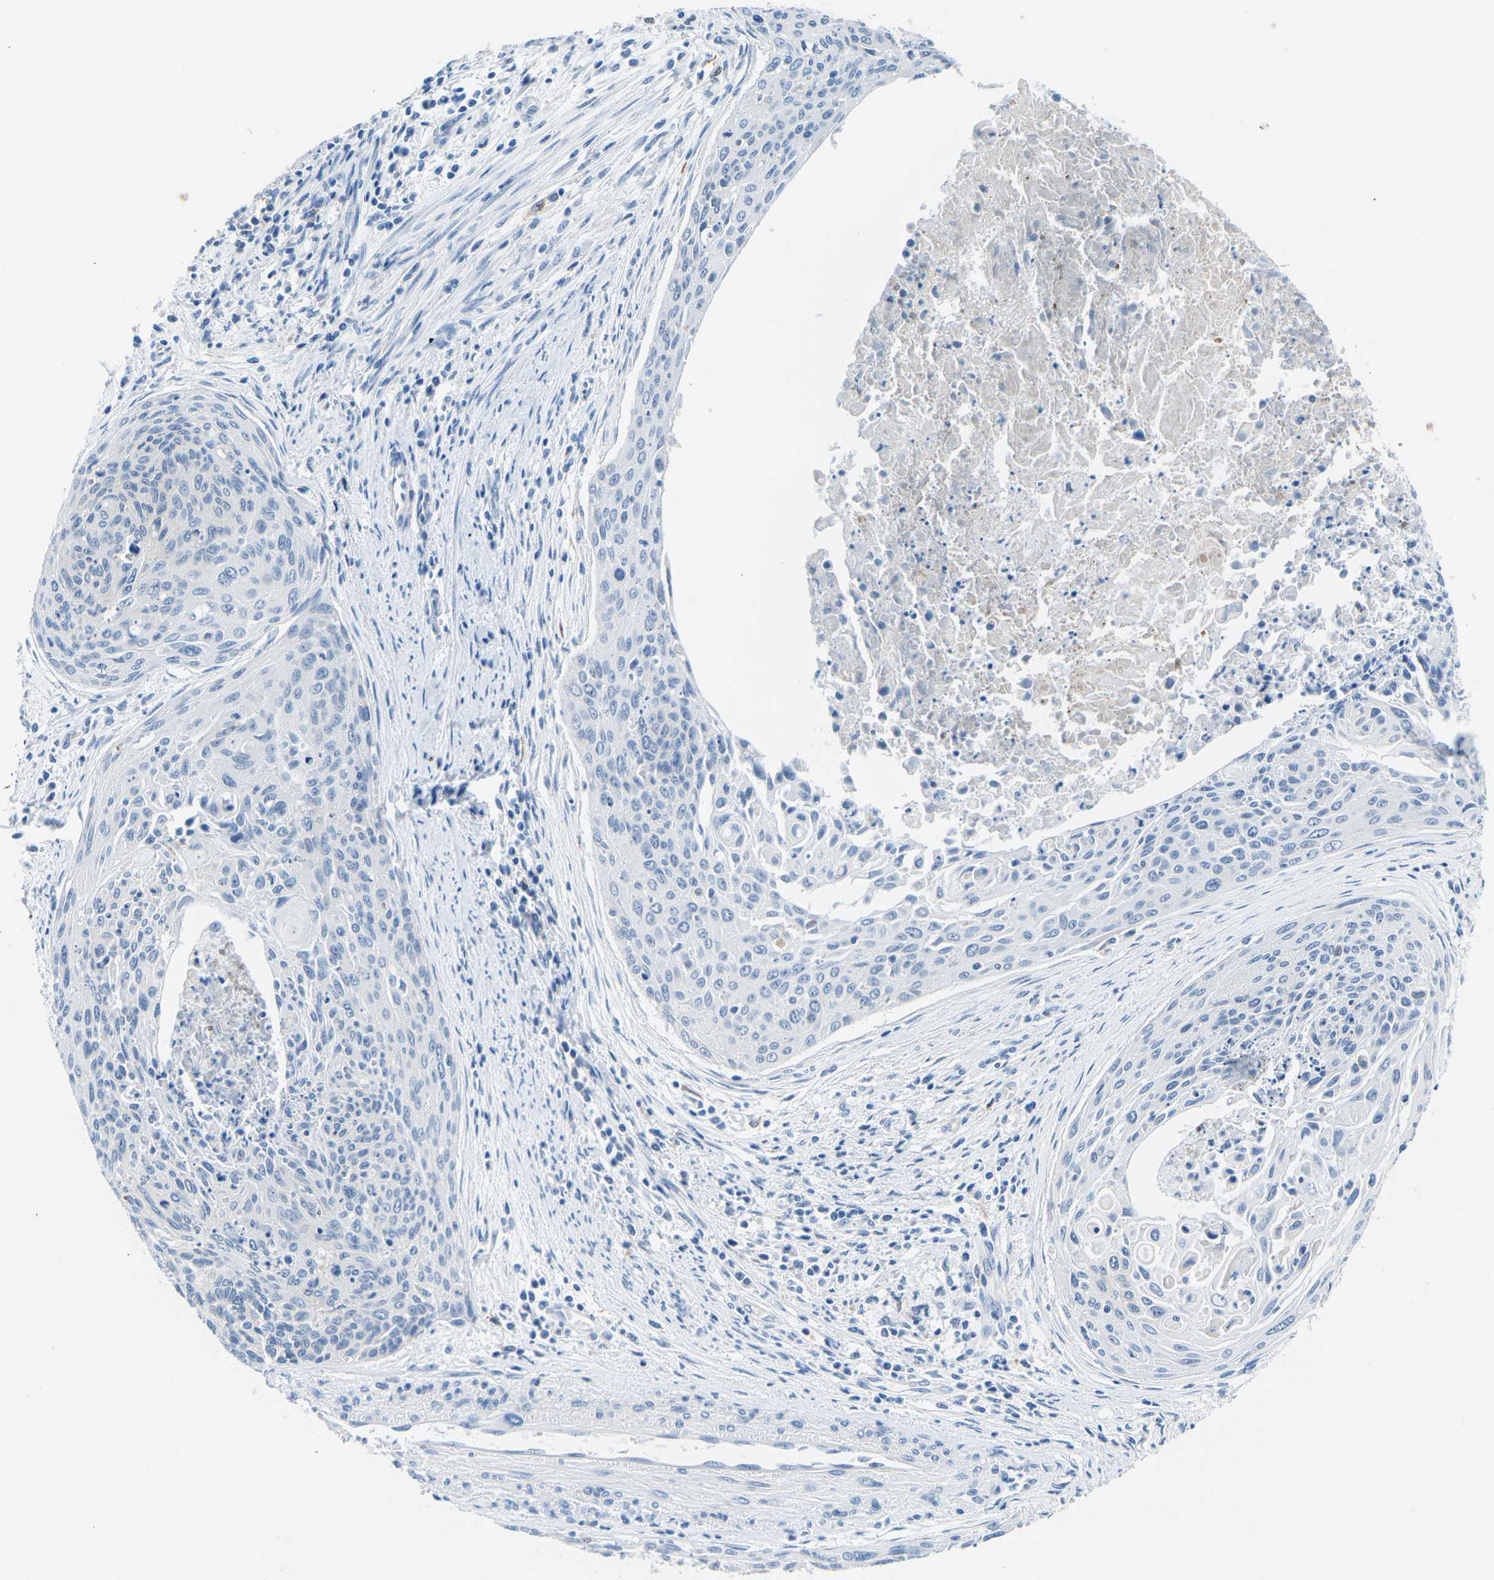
{"staining": {"intensity": "negative", "quantity": "none", "location": "none"}, "tissue": "cervical cancer", "cell_type": "Tumor cells", "image_type": "cancer", "snomed": [{"axis": "morphology", "description": "Squamous cell carcinoma, NOS"}, {"axis": "topography", "description": "Cervix"}], "caption": "This is a micrograph of IHC staining of squamous cell carcinoma (cervical), which shows no positivity in tumor cells.", "gene": "TM6SF1", "patient": {"sex": "female", "age": 55}}